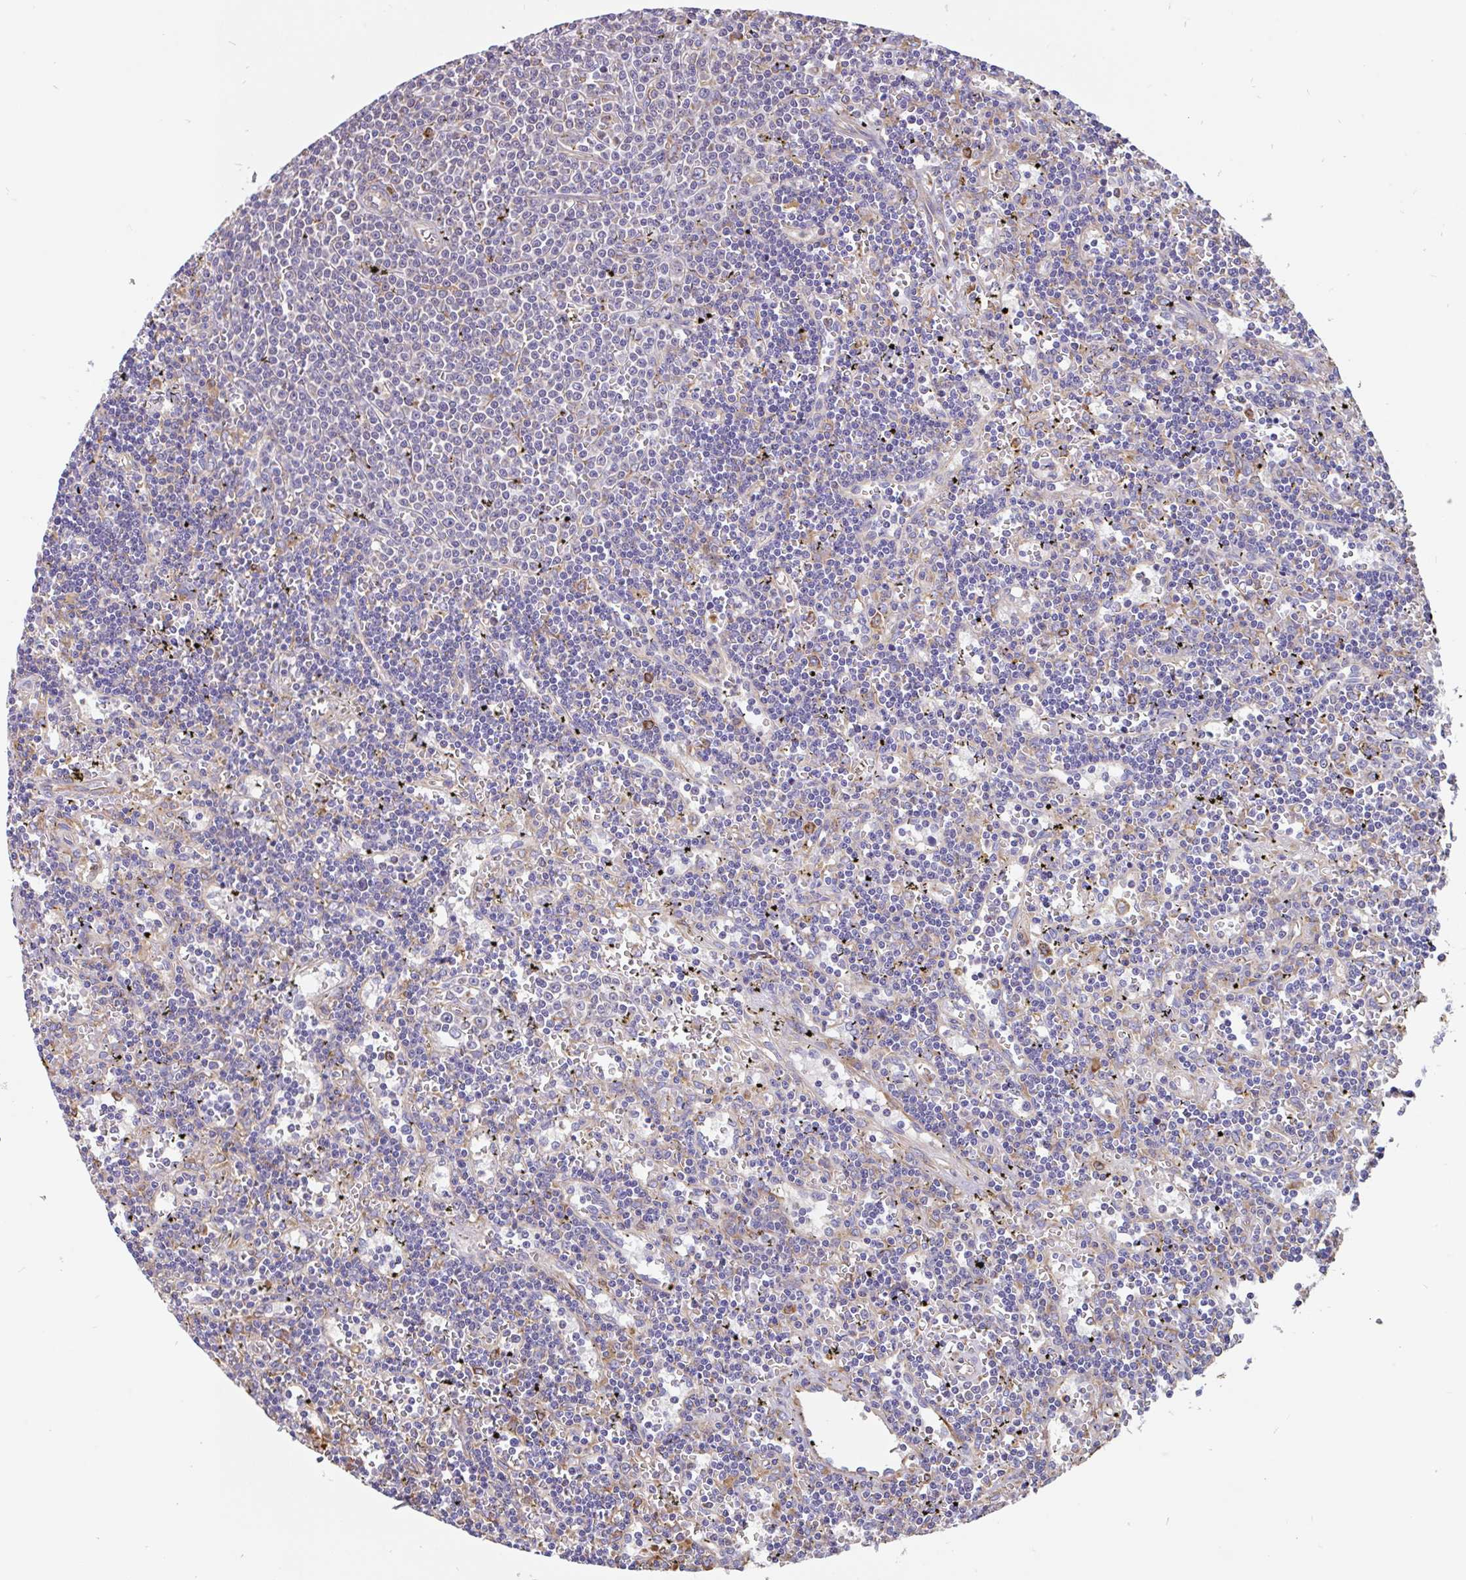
{"staining": {"intensity": "negative", "quantity": "none", "location": "none"}, "tissue": "lymphoma", "cell_type": "Tumor cells", "image_type": "cancer", "snomed": [{"axis": "morphology", "description": "Malignant lymphoma, non-Hodgkin's type, Low grade"}, {"axis": "topography", "description": "Spleen"}], "caption": "Immunohistochemistry (IHC) image of human lymphoma stained for a protein (brown), which reveals no expression in tumor cells.", "gene": "EML5", "patient": {"sex": "male", "age": 60}}